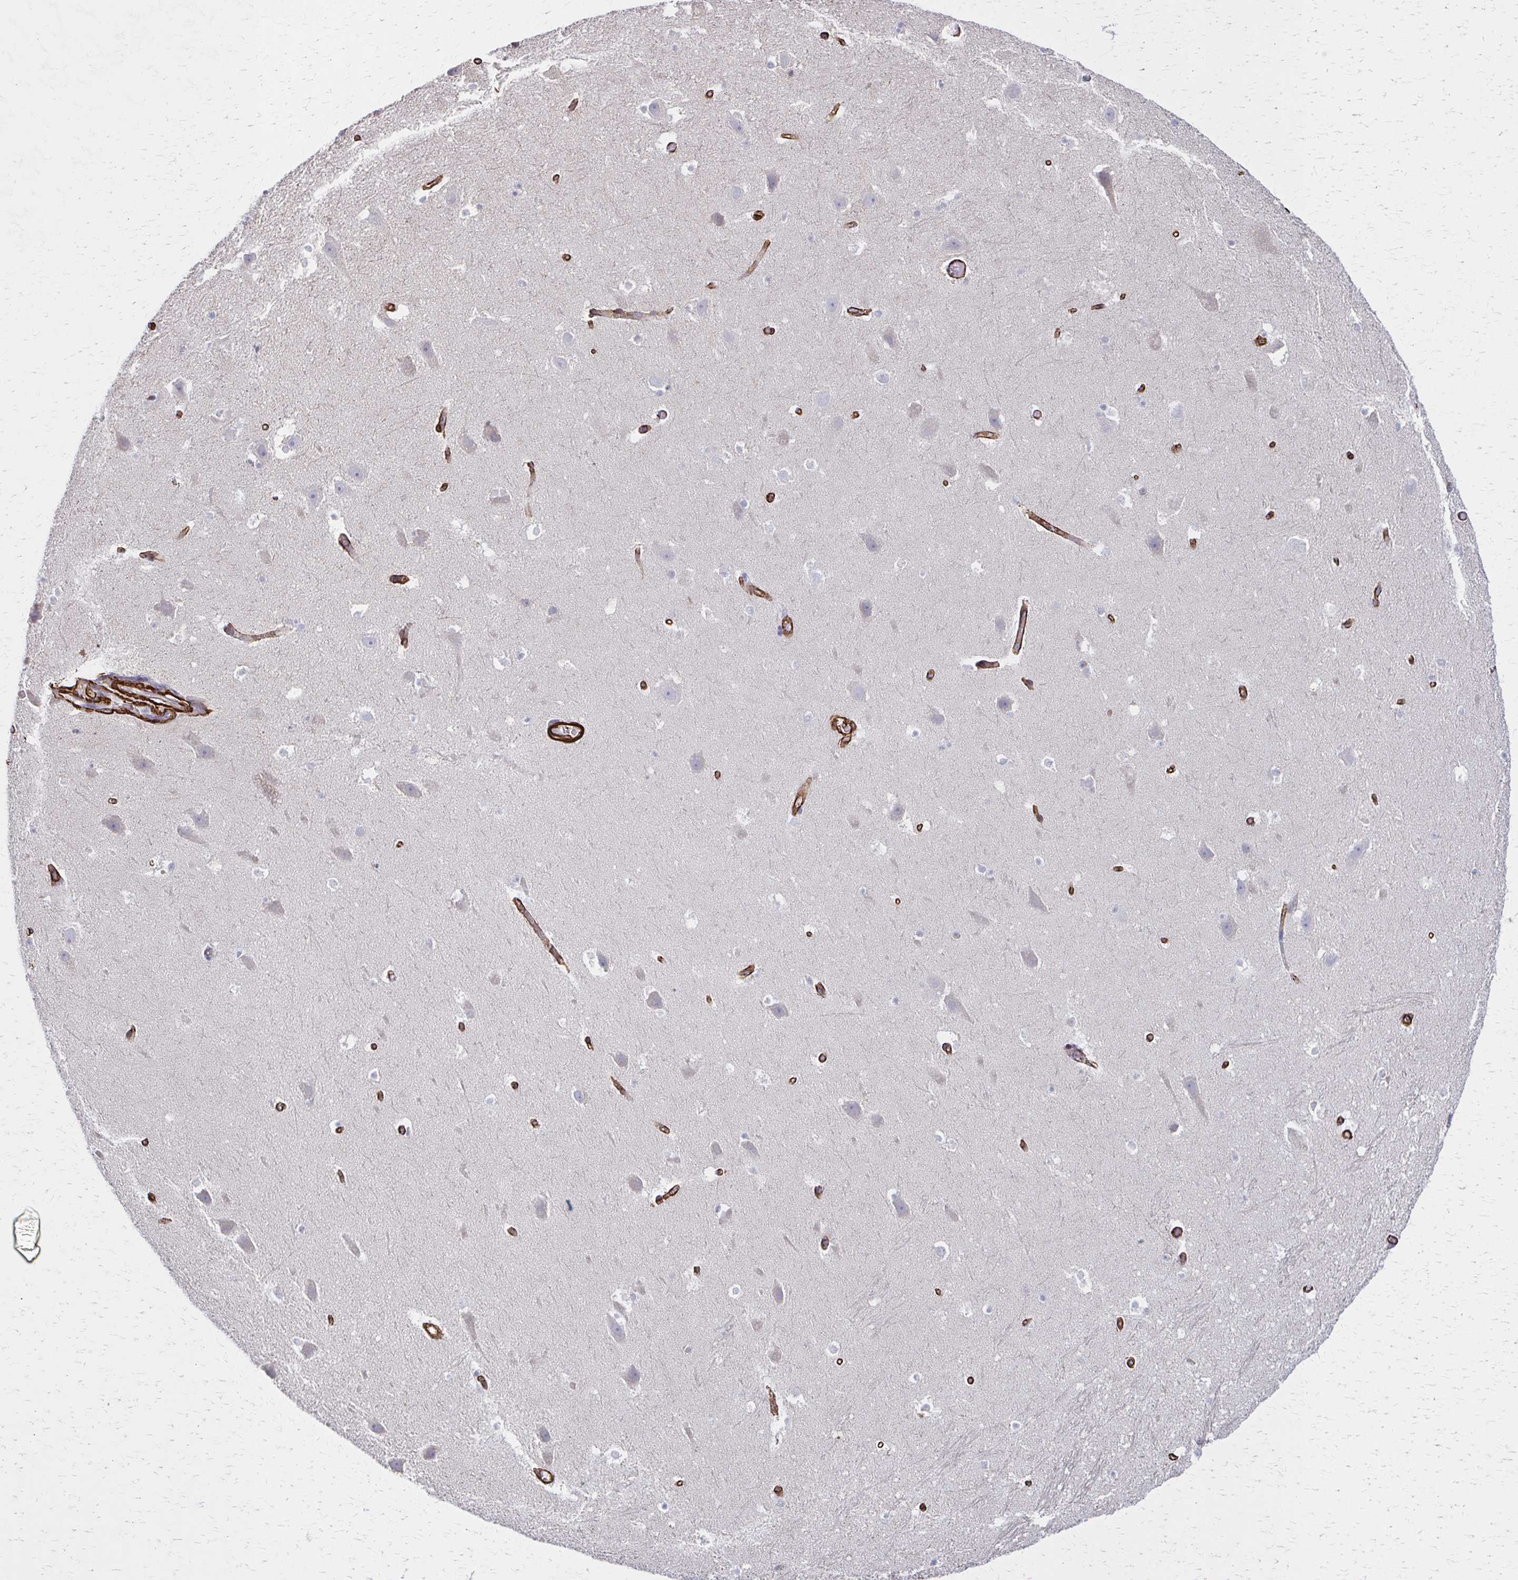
{"staining": {"intensity": "negative", "quantity": "none", "location": "none"}, "tissue": "hippocampus", "cell_type": "Glial cells", "image_type": "normal", "snomed": [{"axis": "morphology", "description": "Normal tissue, NOS"}, {"axis": "topography", "description": "Hippocampus"}], "caption": "DAB immunohistochemical staining of benign hippocampus displays no significant positivity in glial cells. Brightfield microscopy of IHC stained with DAB (3,3'-diaminobenzidine) (brown) and hematoxylin (blue), captured at high magnification.", "gene": "TIMMDC1", "patient": {"sex": "male", "age": 26}}